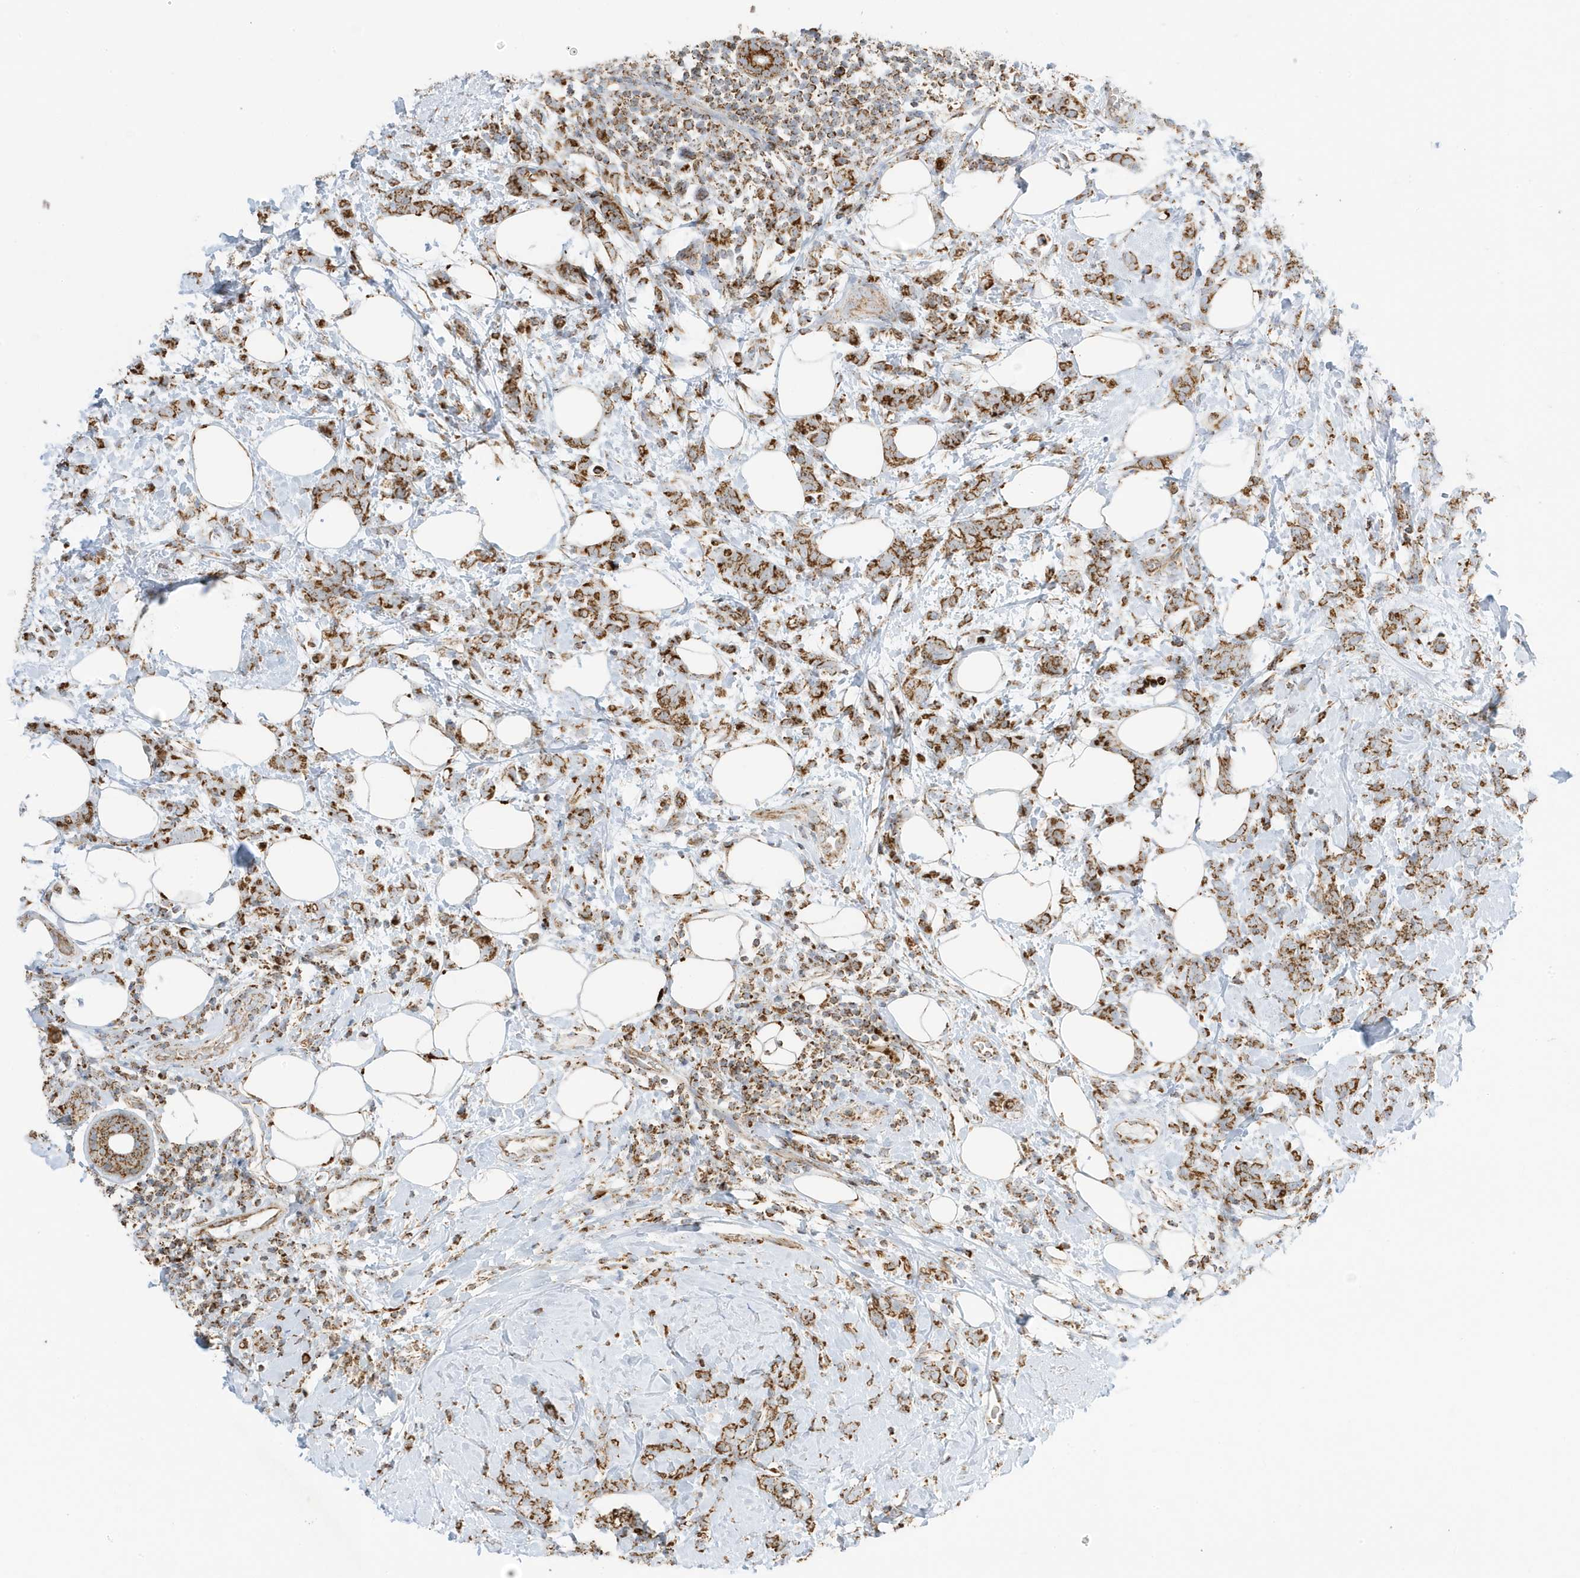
{"staining": {"intensity": "strong", "quantity": ">75%", "location": "cytoplasmic/membranous"}, "tissue": "breast cancer", "cell_type": "Tumor cells", "image_type": "cancer", "snomed": [{"axis": "morphology", "description": "Lobular carcinoma"}, {"axis": "topography", "description": "Breast"}], "caption": "Breast cancer stained with a brown dye demonstrates strong cytoplasmic/membranous positive expression in approximately >75% of tumor cells.", "gene": "ATP5ME", "patient": {"sex": "female", "age": 58}}